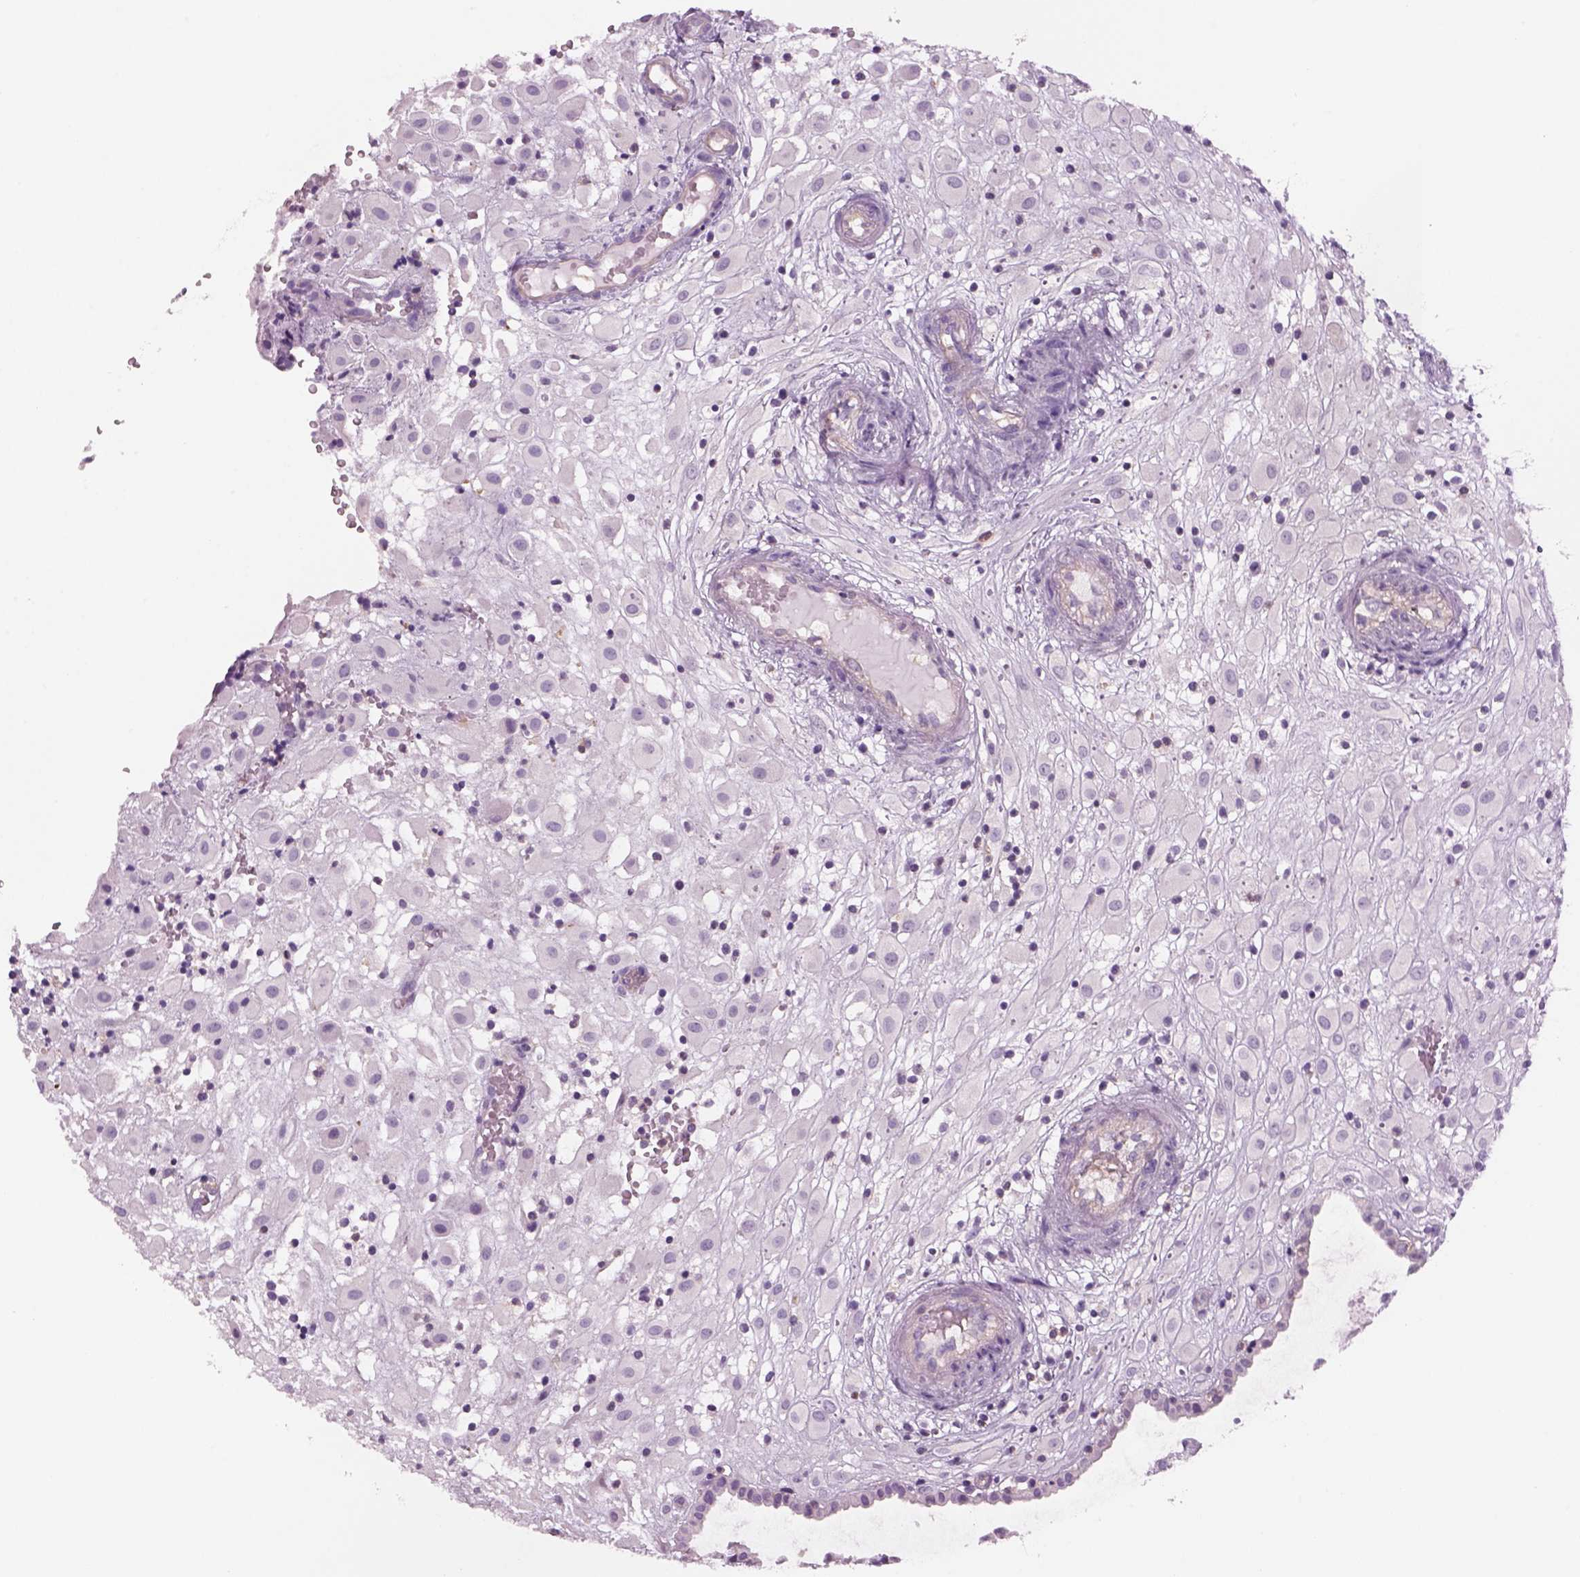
{"staining": {"intensity": "negative", "quantity": "none", "location": "none"}, "tissue": "placenta", "cell_type": "Decidual cells", "image_type": "normal", "snomed": [{"axis": "morphology", "description": "Normal tissue, NOS"}, {"axis": "topography", "description": "Placenta"}], "caption": "Placenta stained for a protein using immunohistochemistry demonstrates no staining decidual cells.", "gene": "SLC1A7", "patient": {"sex": "female", "age": 24}}